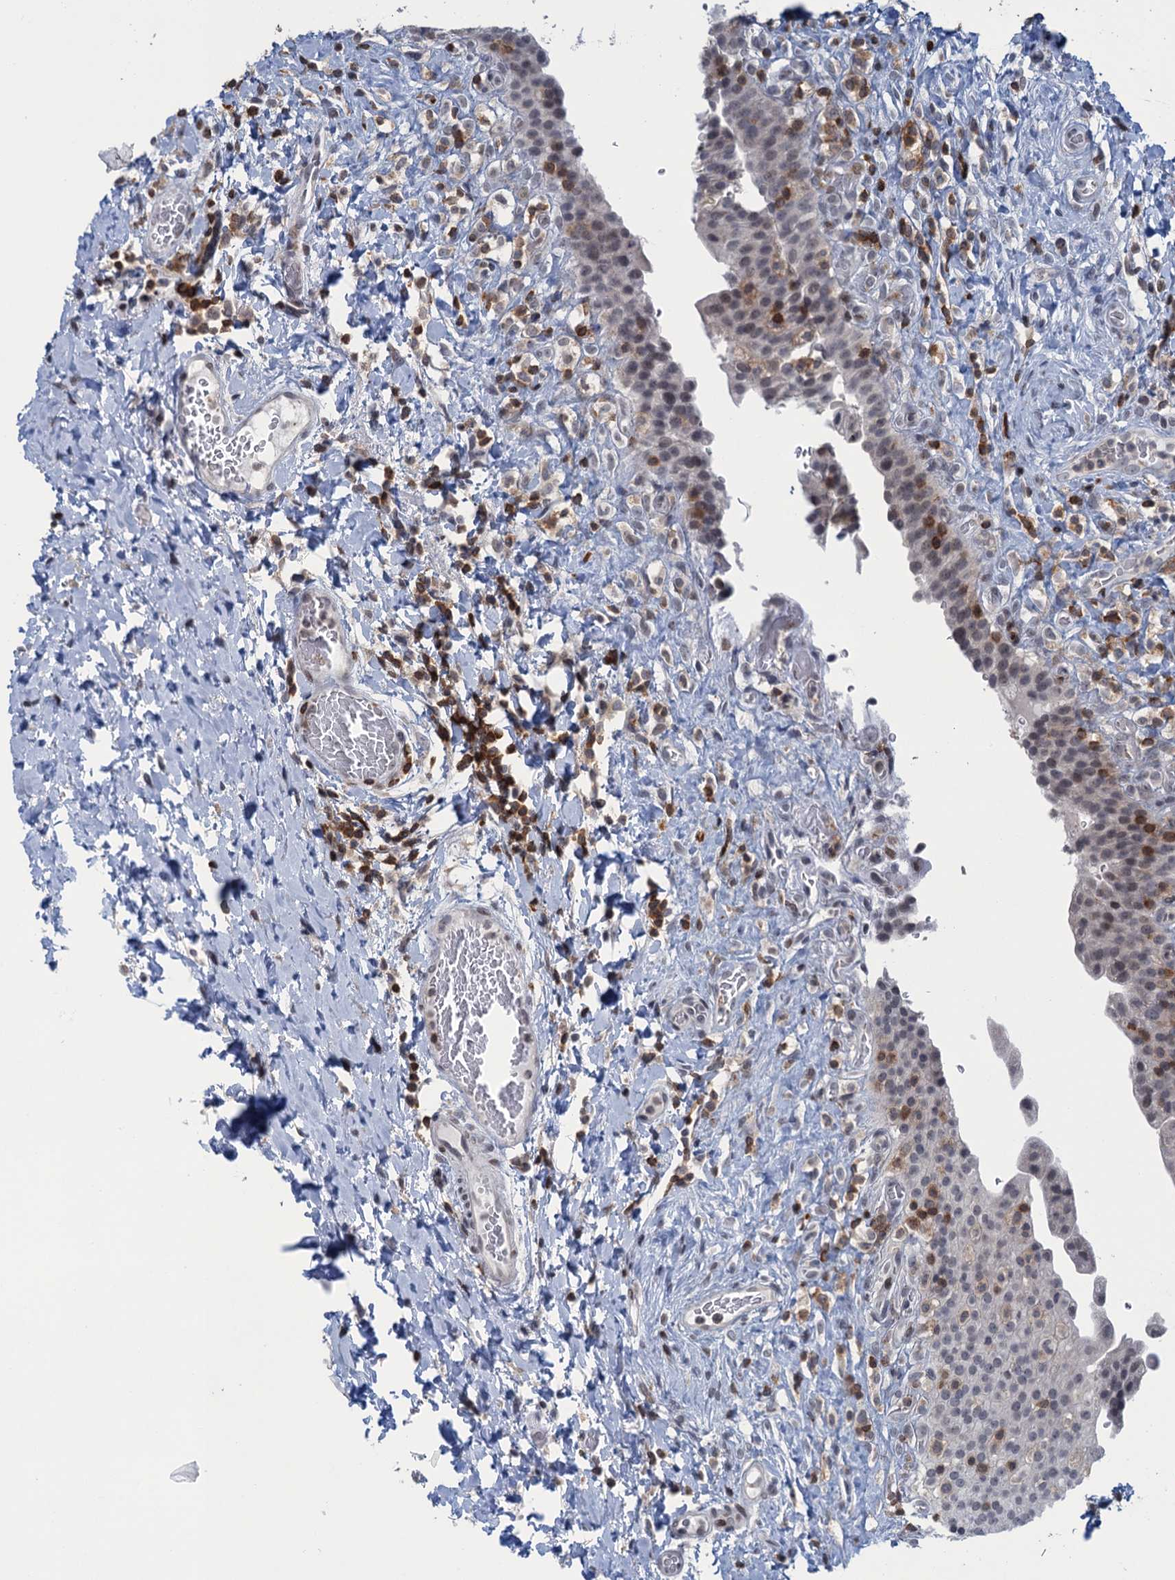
{"staining": {"intensity": "negative", "quantity": "none", "location": "none"}, "tissue": "urinary bladder", "cell_type": "Urothelial cells", "image_type": "normal", "snomed": [{"axis": "morphology", "description": "Normal tissue, NOS"}, {"axis": "morphology", "description": "Inflammation, NOS"}, {"axis": "topography", "description": "Urinary bladder"}], "caption": "The micrograph displays no significant positivity in urothelial cells of urinary bladder.", "gene": "FYB1", "patient": {"sex": "male", "age": 64}}